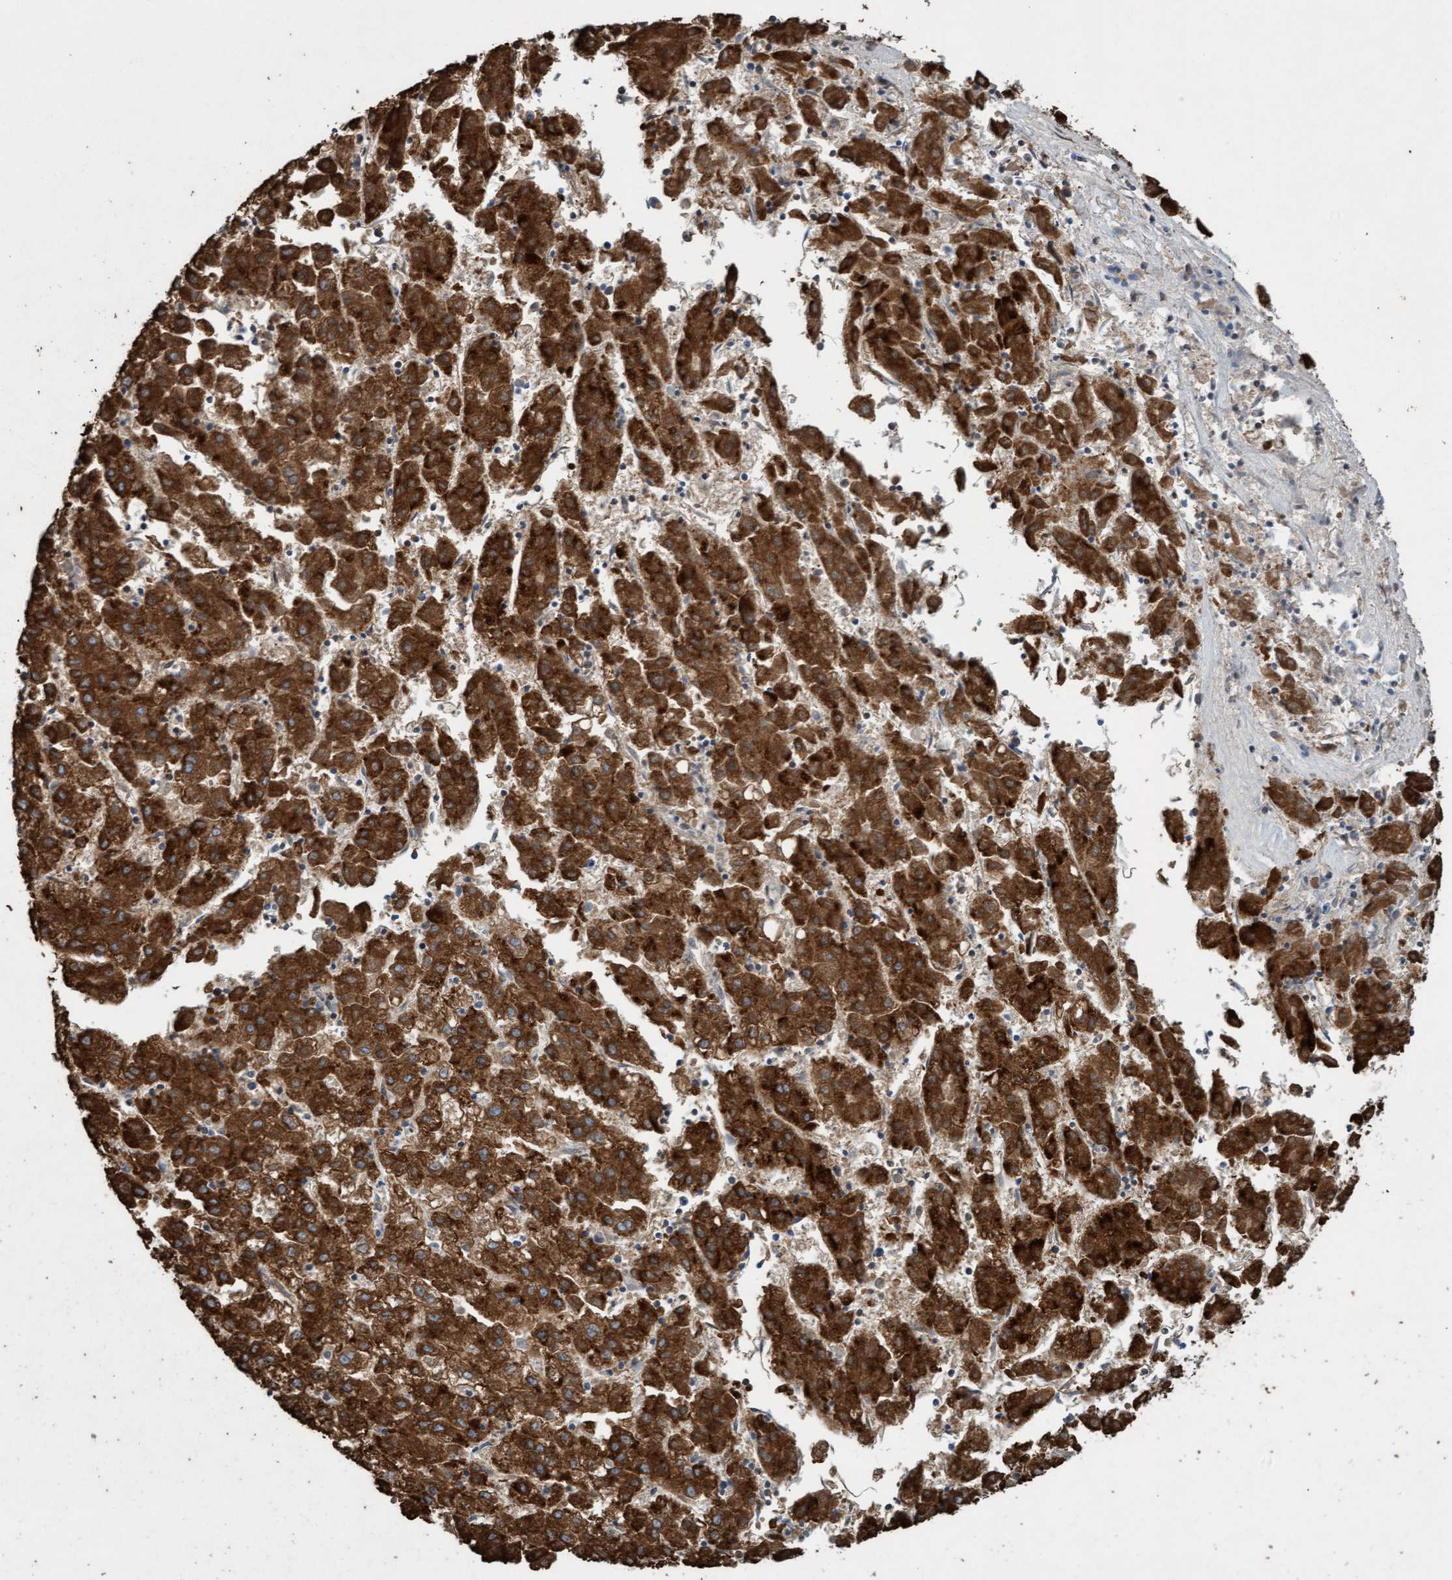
{"staining": {"intensity": "strong", "quantity": ">75%", "location": "cytoplasmic/membranous"}, "tissue": "liver cancer", "cell_type": "Tumor cells", "image_type": "cancer", "snomed": [{"axis": "morphology", "description": "Carcinoma, Hepatocellular, NOS"}, {"axis": "topography", "description": "Liver"}], "caption": "Immunohistochemical staining of liver hepatocellular carcinoma exhibits high levels of strong cytoplasmic/membranous positivity in approximately >75% of tumor cells.", "gene": "SIGIRR", "patient": {"sex": "male", "age": 72}}